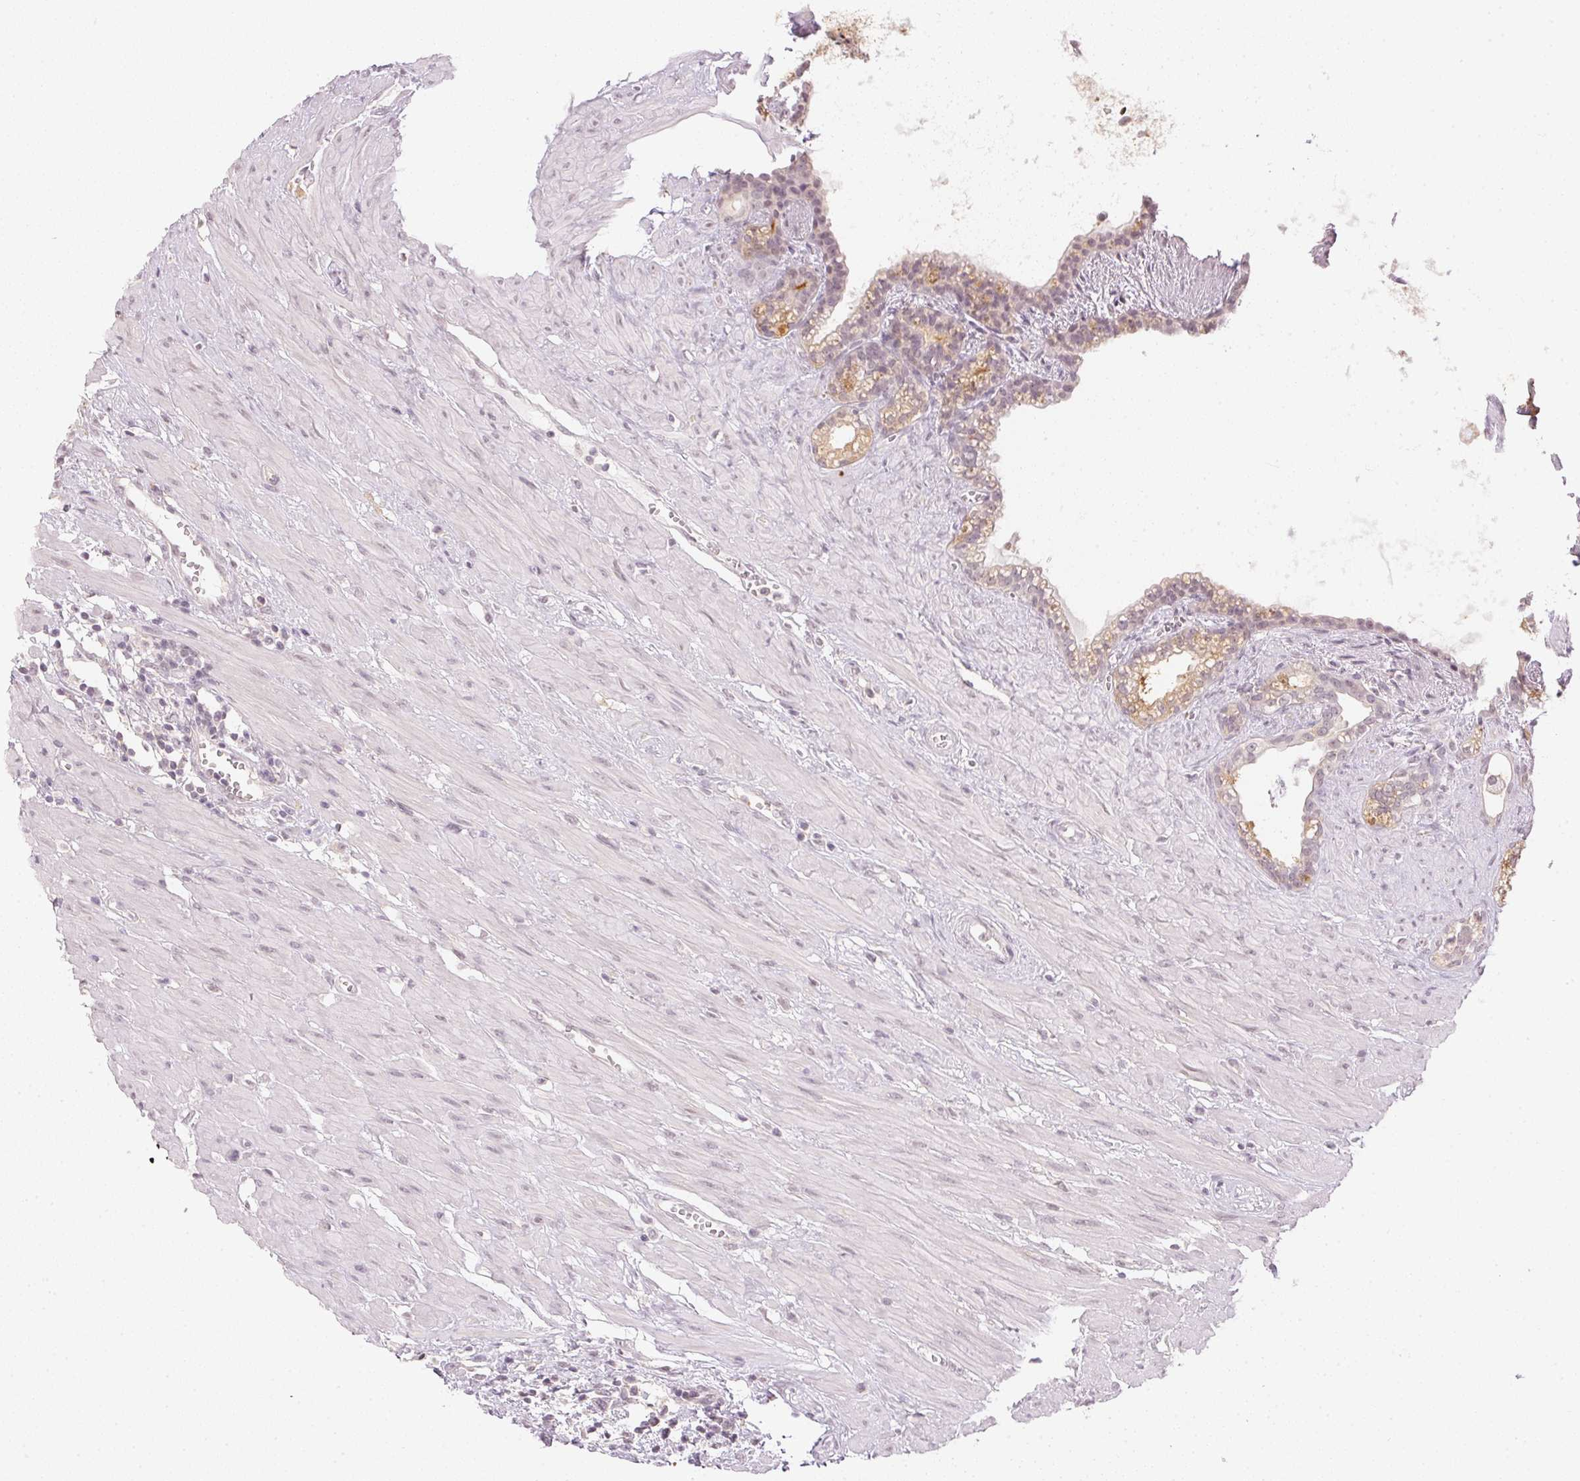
{"staining": {"intensity": "moderate", "quantity": "25%-75%", "location": "cytoplasmic/membranous"}, "tissue": "seminal vesicle", "cell_type": "Glandular cells", "image_type": "normal", "snomed": [{"axis": "morphology", "description": "Normal tissue, NOS"}, {"axis": "topography", "description": "Seminal veicle"}], "caption": "This photomicrograph displays normal seminal vesicle stained with IHC to label a protein in brown. The cytoplasmic/membranous of glandular cells show moderate positivity for the protein. Nuclei are counter-stained blue.", "gene": "KPRP", "patient": {"sex": "male", "age": 76}}